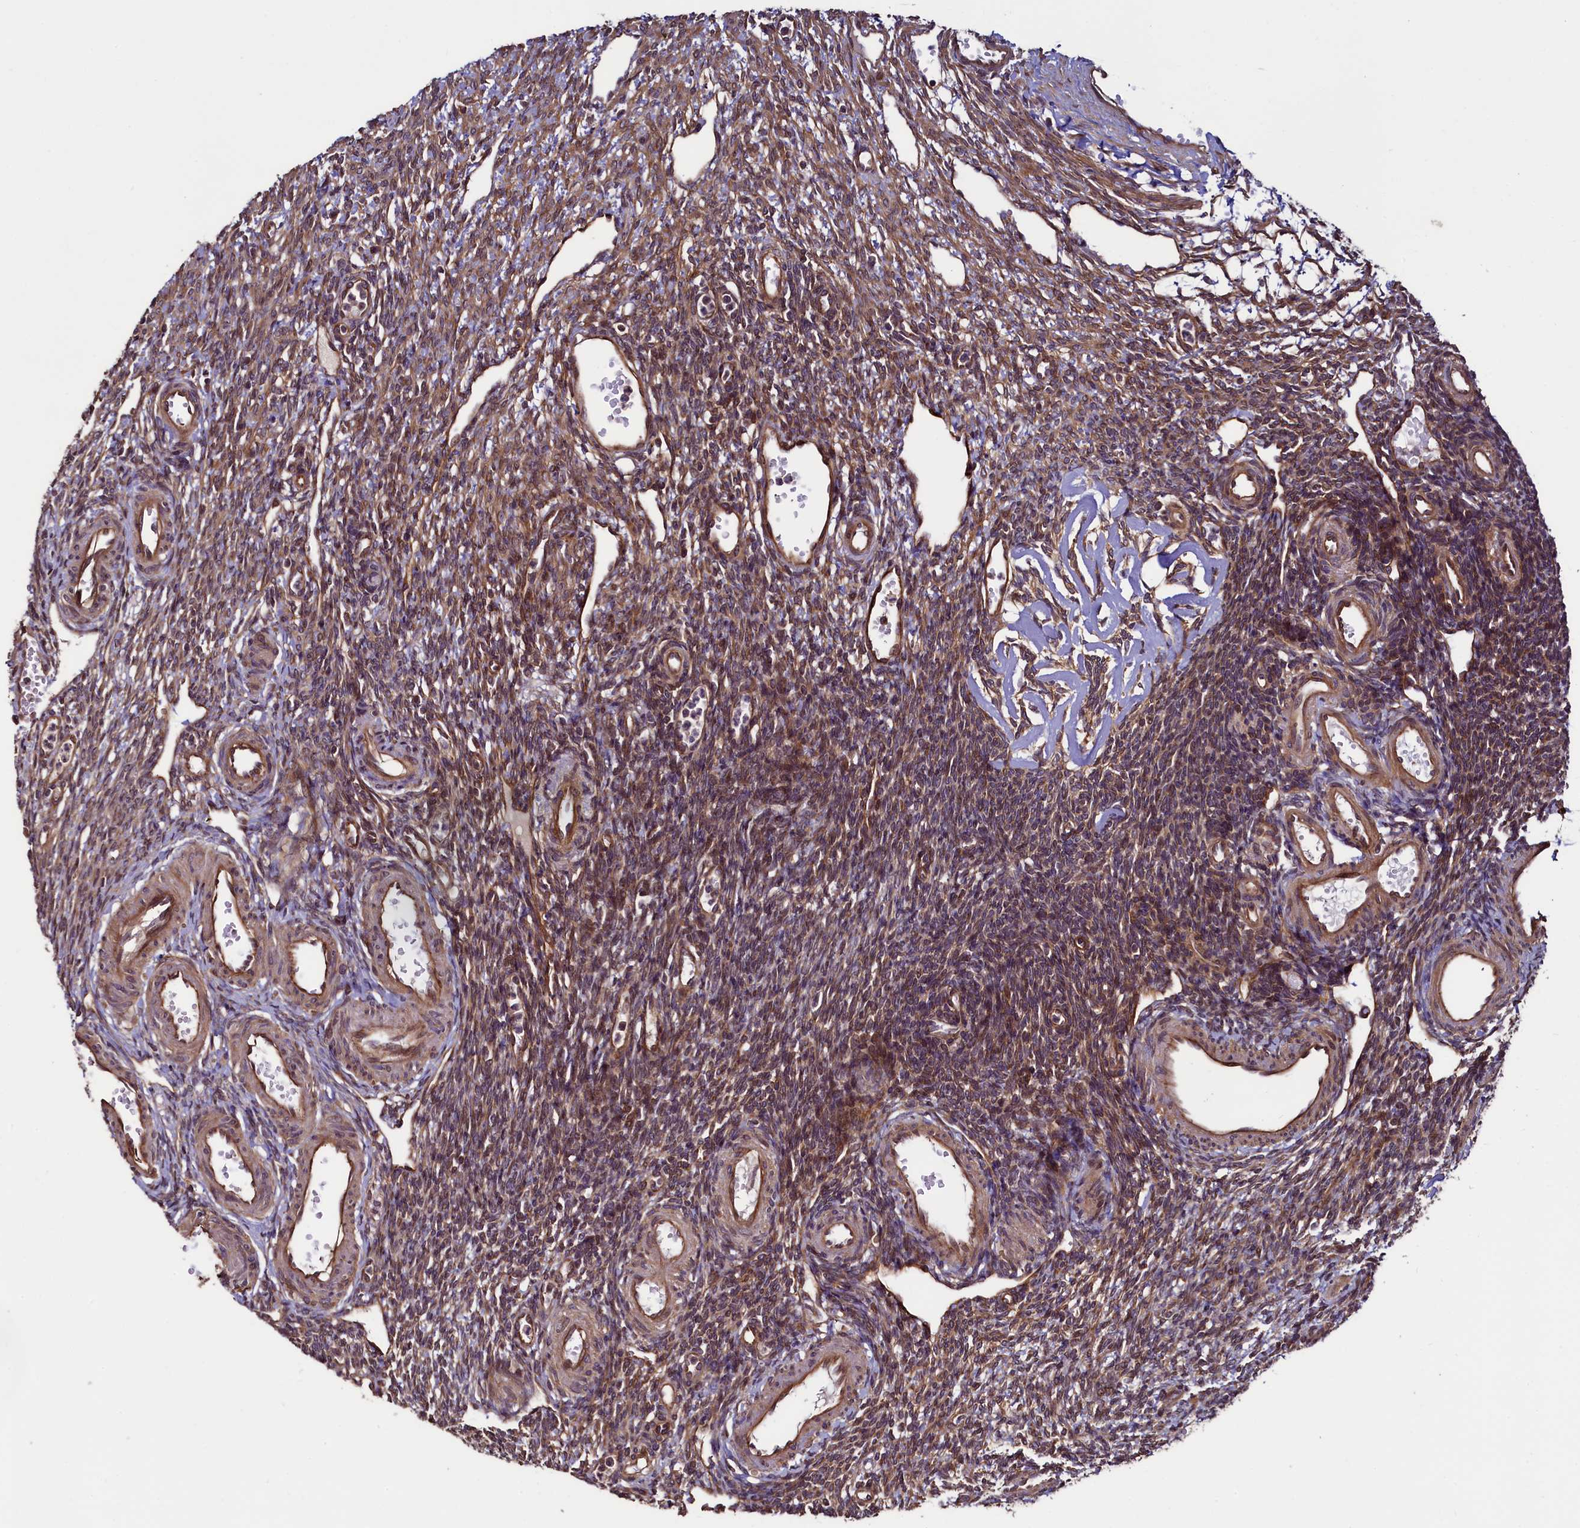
{"staining": {"intensity": "weak", "quantity": ">75%", "location": "cytoplasmic/membranous"}, "tissue": "ovary", "cell_type": "Ovarian stroma cells", "image_type": "normal", "snomed": [{"axis": "morphology", "description": "Normal tissue, NOS"}, {"axis": "morphology", "description": "Cyst, NOS"}, {"axis": "topography", "description": "Ovary"}], "caption": "Immunohistochemistry (DAB) staining of unremarkable human ovary demonstrates weak cytoplasmic/membranous protein expression in about >75% of ovarian stroma cells.", "gene": "RBFA", "patient": {"sex": "female", "age": 33}}